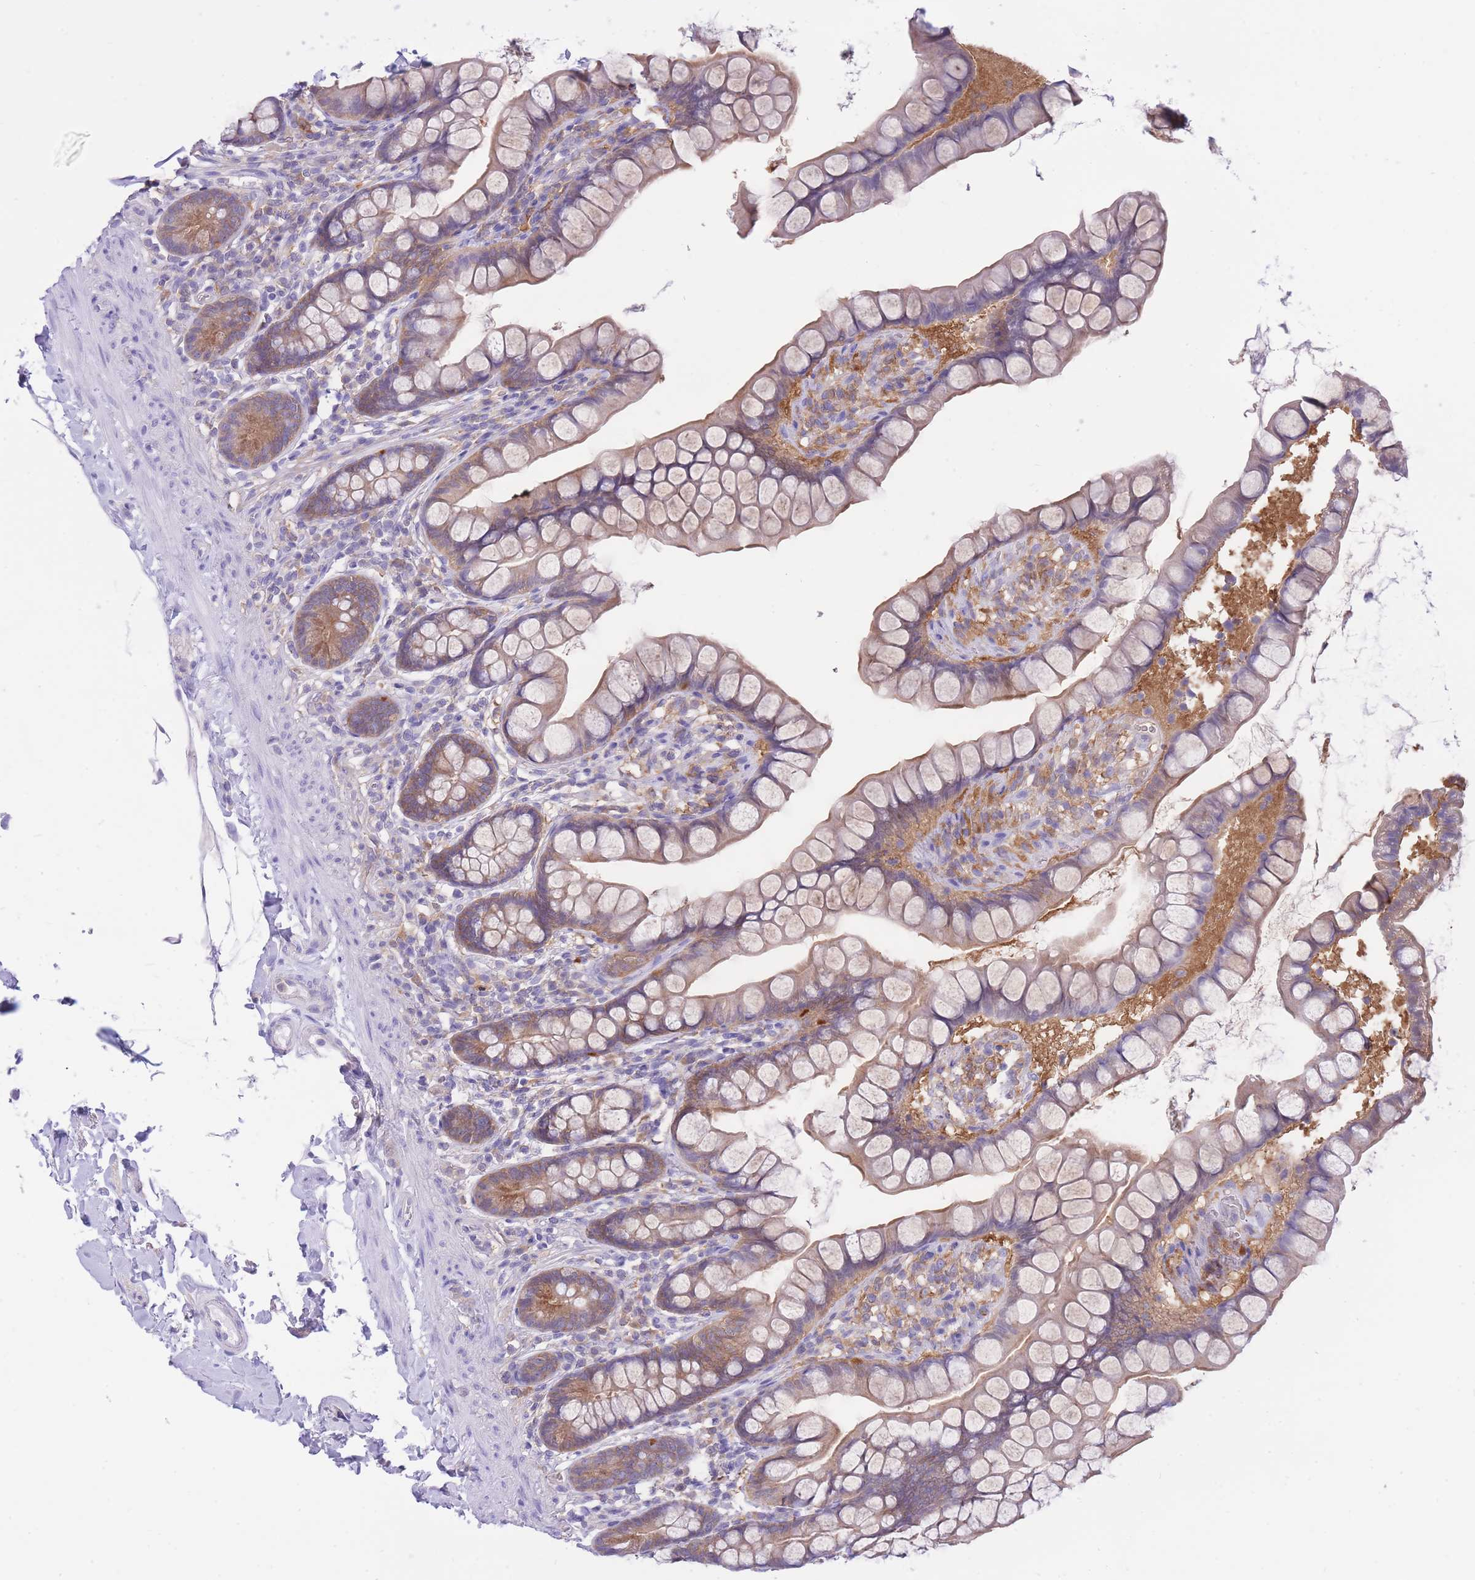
{"staining": {"intensity": "moderate", "quantity": "25%-75%", "location": "cytoplasmic/membranous"}, "tissue": "small intestine", "cell_type": "Glandular cells", "image_type": "normal", "snomed": [{"axis": "morphology", "description": "Normal tissue, NOS"}, {"axis": "topography", "description": "Small intestine"}], "caption": "A brown stain highlights moderate cytoplasmic/membranous staining of a protein in glandular cells of benign small intestine.", "gene": "NAMPT", "patient": {"sex": "male", "age": 70}}